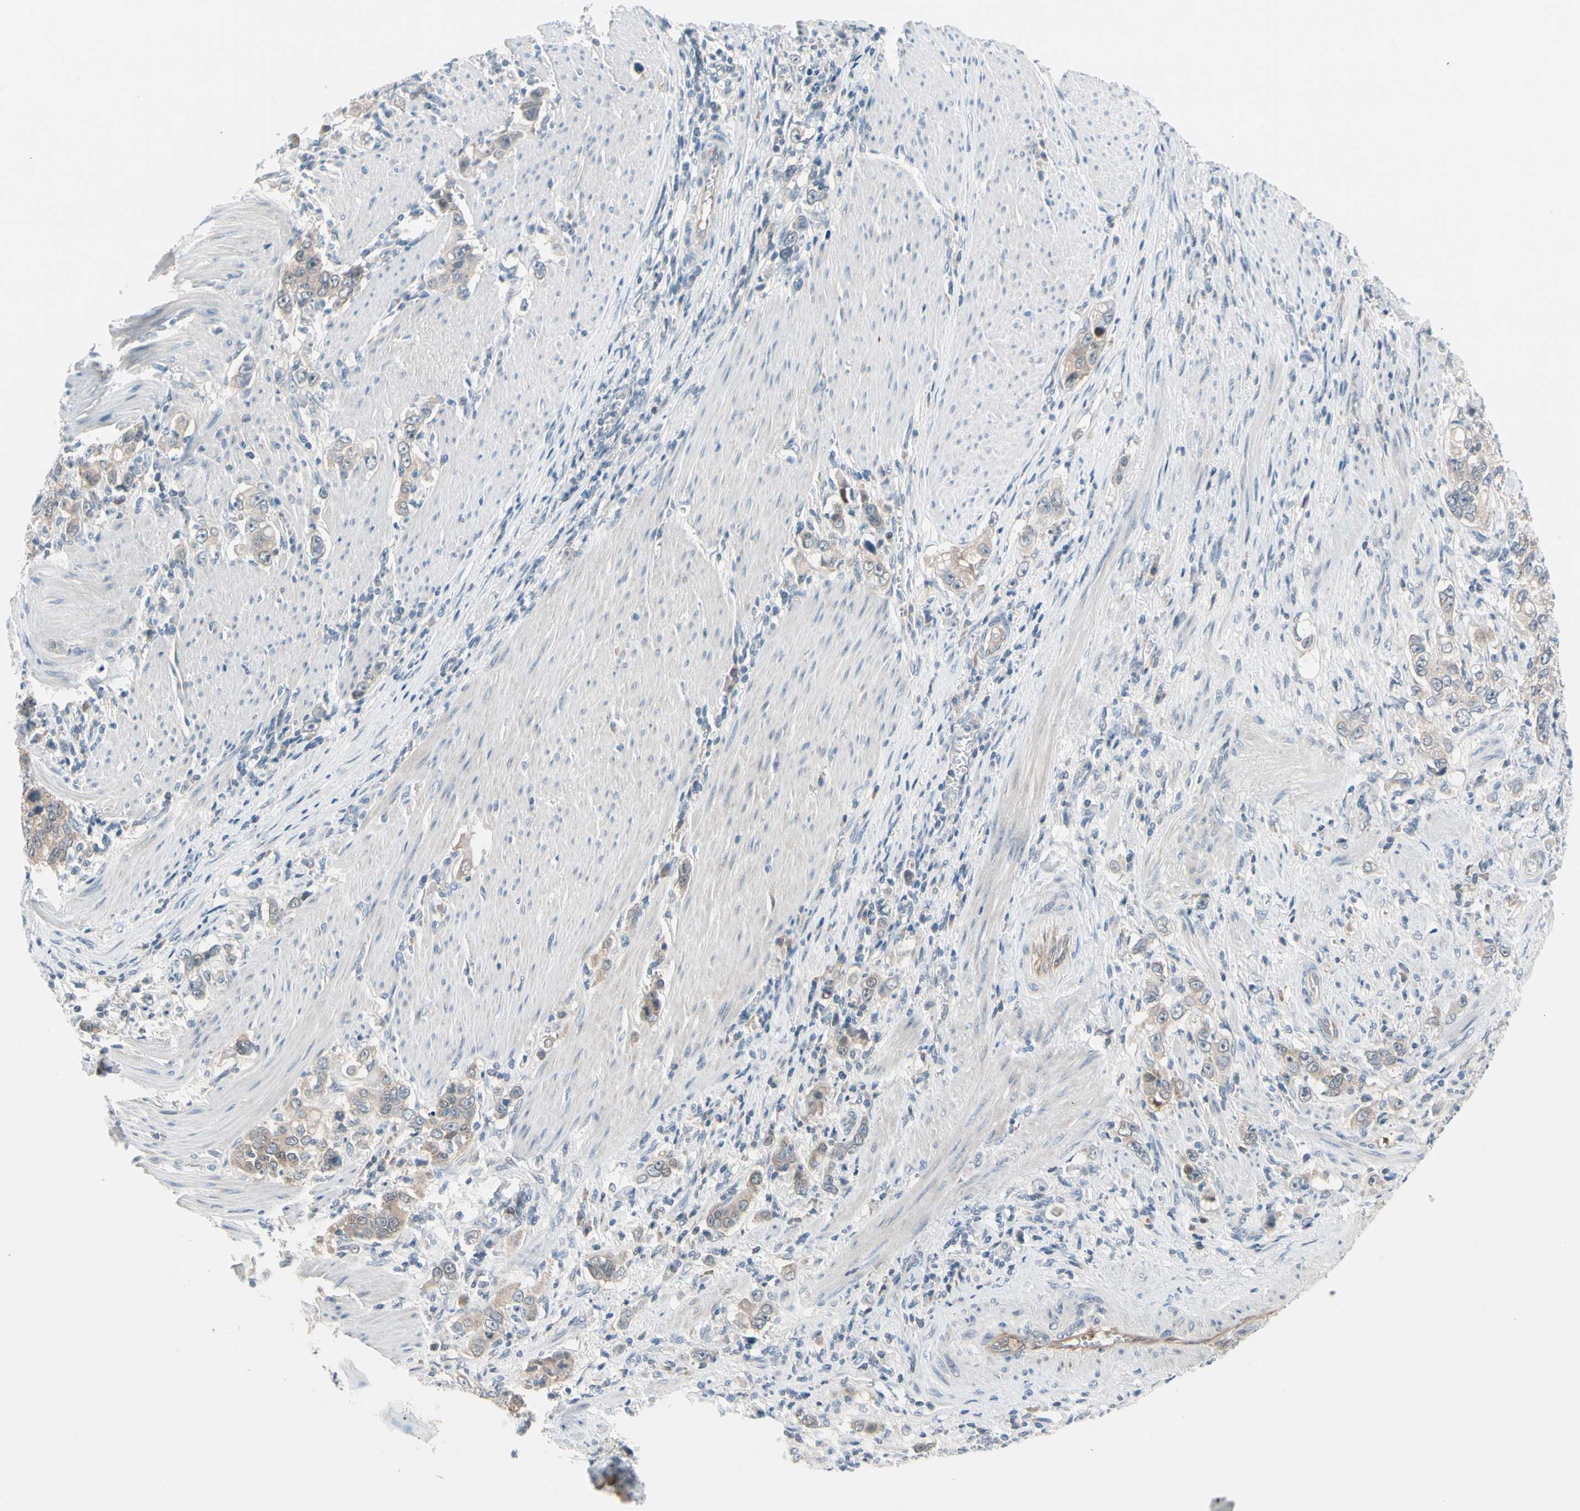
{"staining": {"intensity": "moderate", "quantity": "<25%", "location": "cytoplasmic/membranous"}, "tissue": "stomach cancer", "cell_type": "Tumor cells", "image_type": "cancer", "snomed": [{"axis": "morphology", "description": "Adenocarcinoma, NOS"}, {"axis": "topography", "description": "Stomach, lower"}], "caption": "There is low levels of moderate cytoplasmic/membranous expression in tumor cells of stomach cancer, as demonstrated by immunohistochemical staining (brown color).", "gene": "CFAP36", "patient": {"sex": "female", "age": 72}}